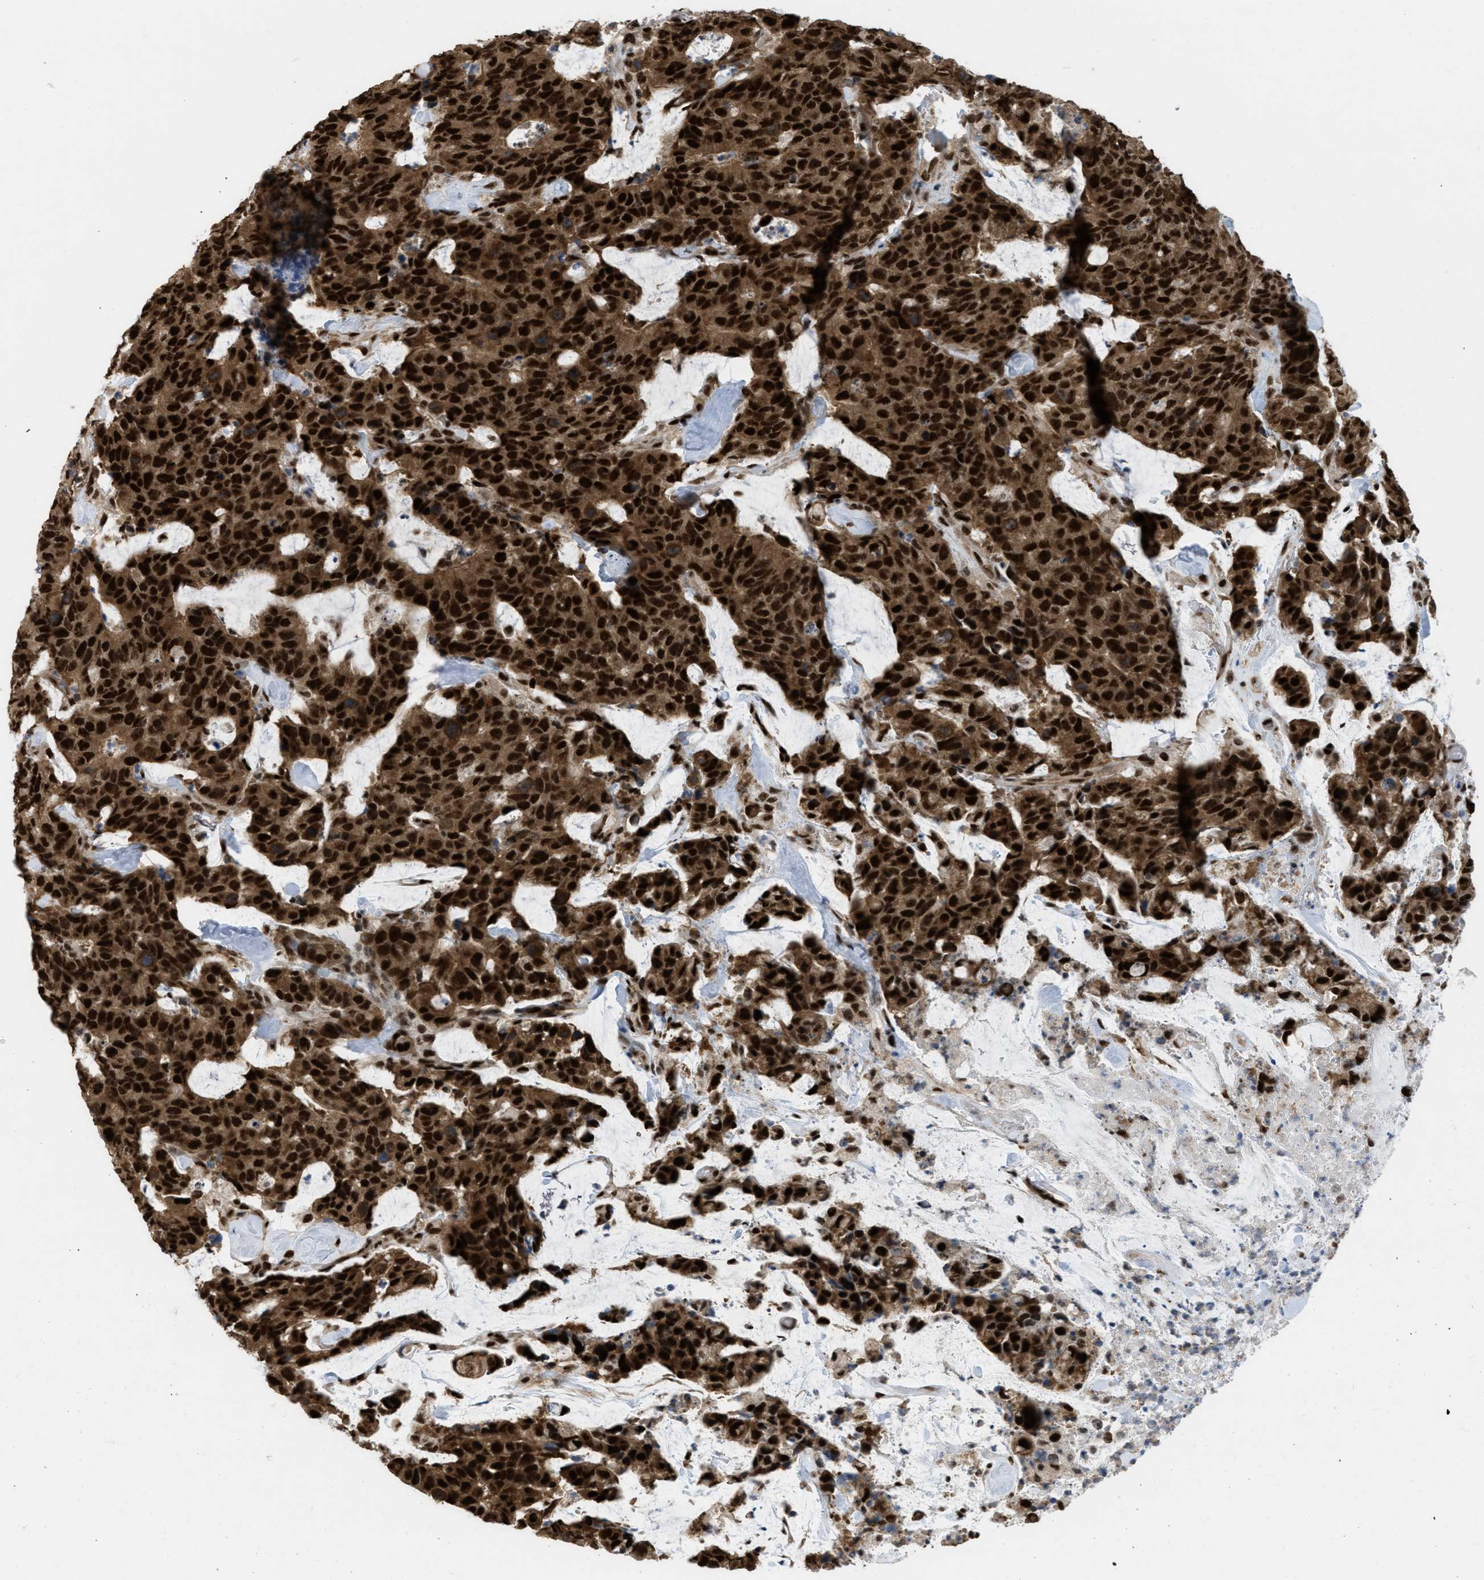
{"staining": {"intensity": "strong", "quantity": ">75%", "location": "cytoplasmic/membranous,nuclear"}, "tissue": "colorectal cancer", "cell_type": "Tumor cells", "image_type": "cancer", "snomed": [{"axis": "morphology", "description": "Adenocarcinoma, NOS"}, {"axis": "topography", "description": "Colon"}], "caption": "Immunohistochemical staining of colorectal cancer (adenocarcinoma) shows high levels of strong cytoplasmic/membranous and nuclear protein positivity in about >75% of tumor cells.", "gene": "CDT1", "patient": {"sex": "female", "age": 86}}